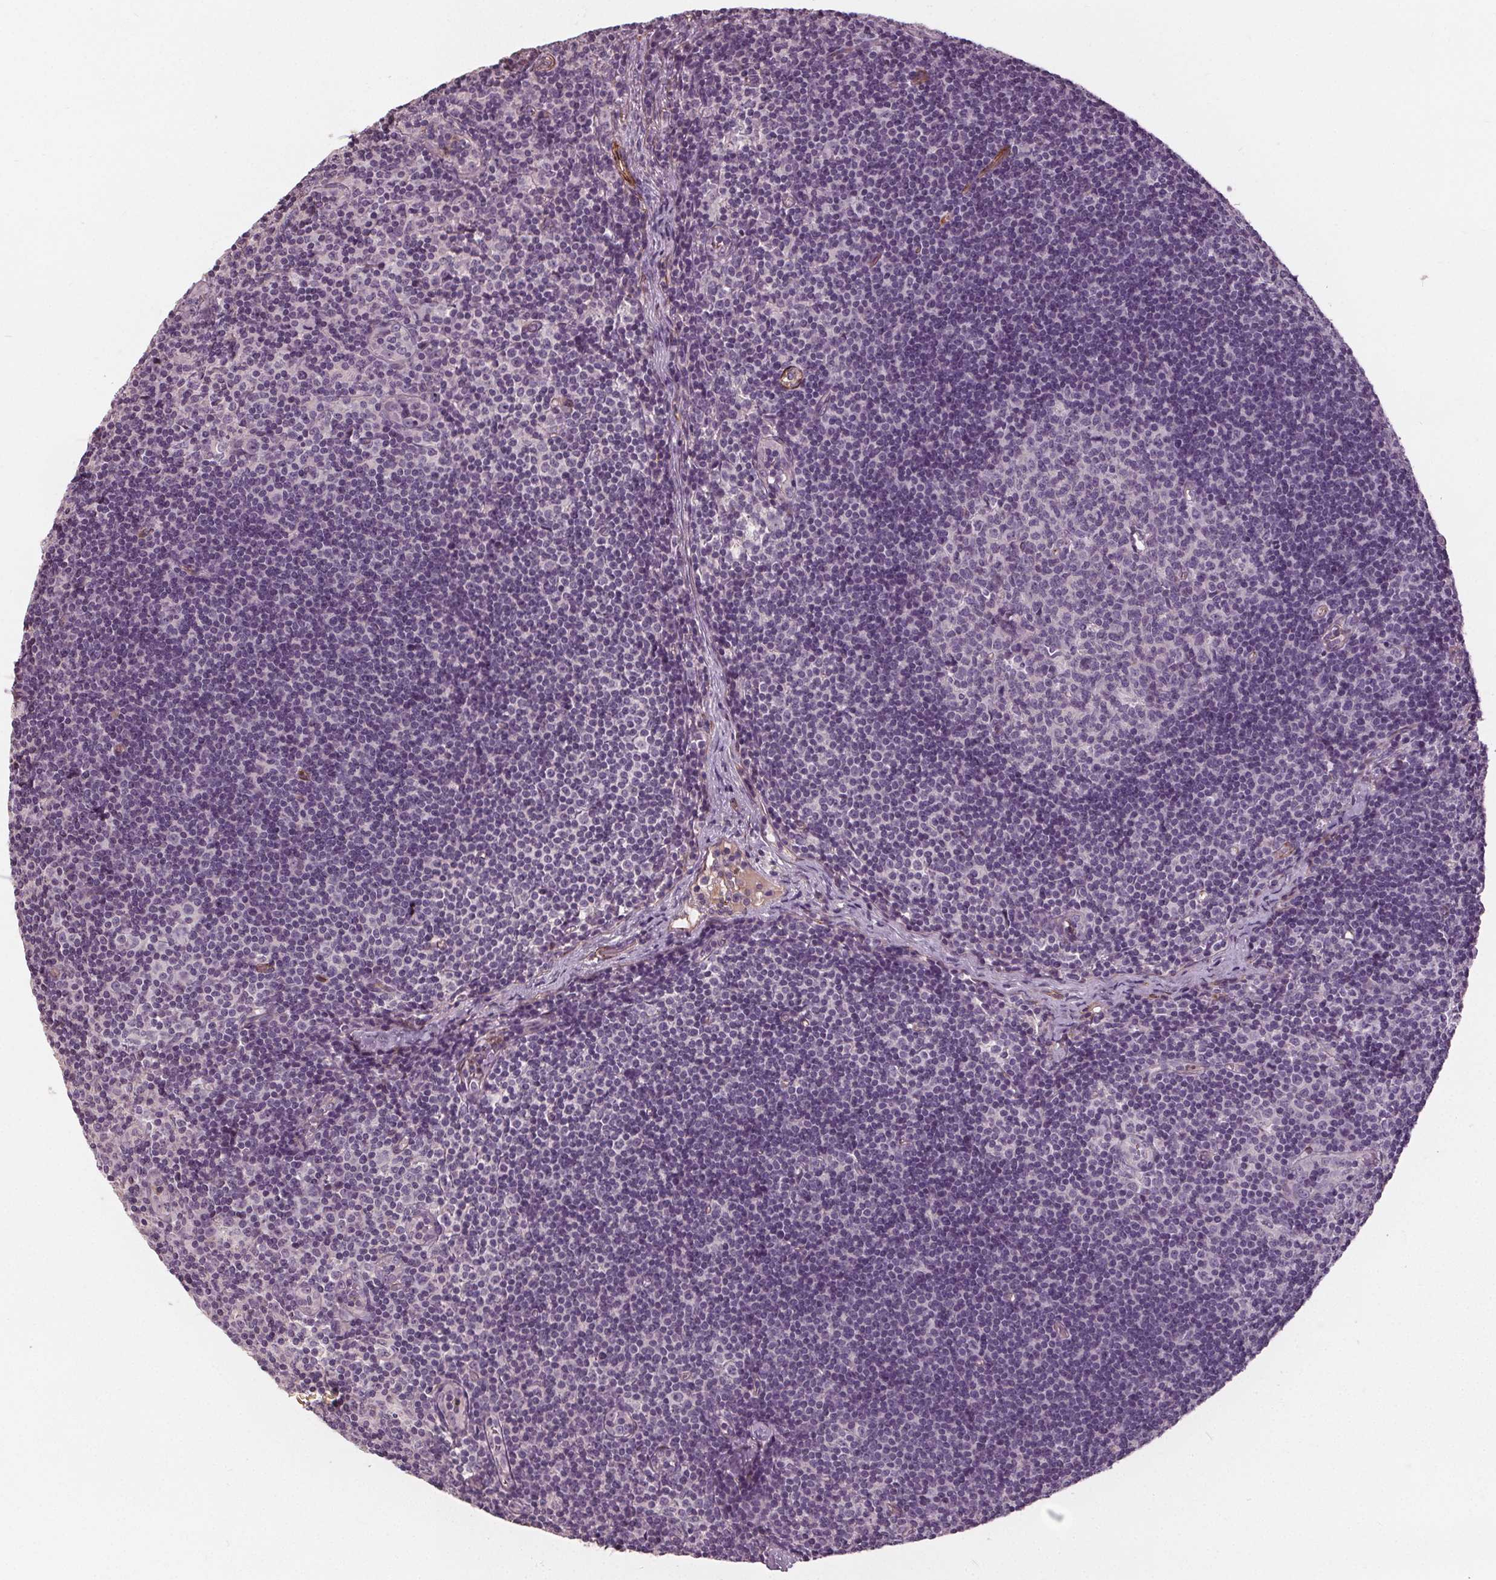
{"staining": {"intensity": "negative", "quantity": "none", "location": "none"}, "tissue": "lymph node", "cell_type": "Germinal center cells", "image_type": "normal", "snomed": [{"axis": "morphology", "description": "Normal tissue, NOS"}, {"axis": "topography", "description": "Lymph node"}], "caption": "Immunohistochemical staining of benign lymph node shows no significant staining in germinal center cells. (DAB IHC, high magnification).", "gene": "PDGFD", "patient": {"sex": "female", "age": 41}}